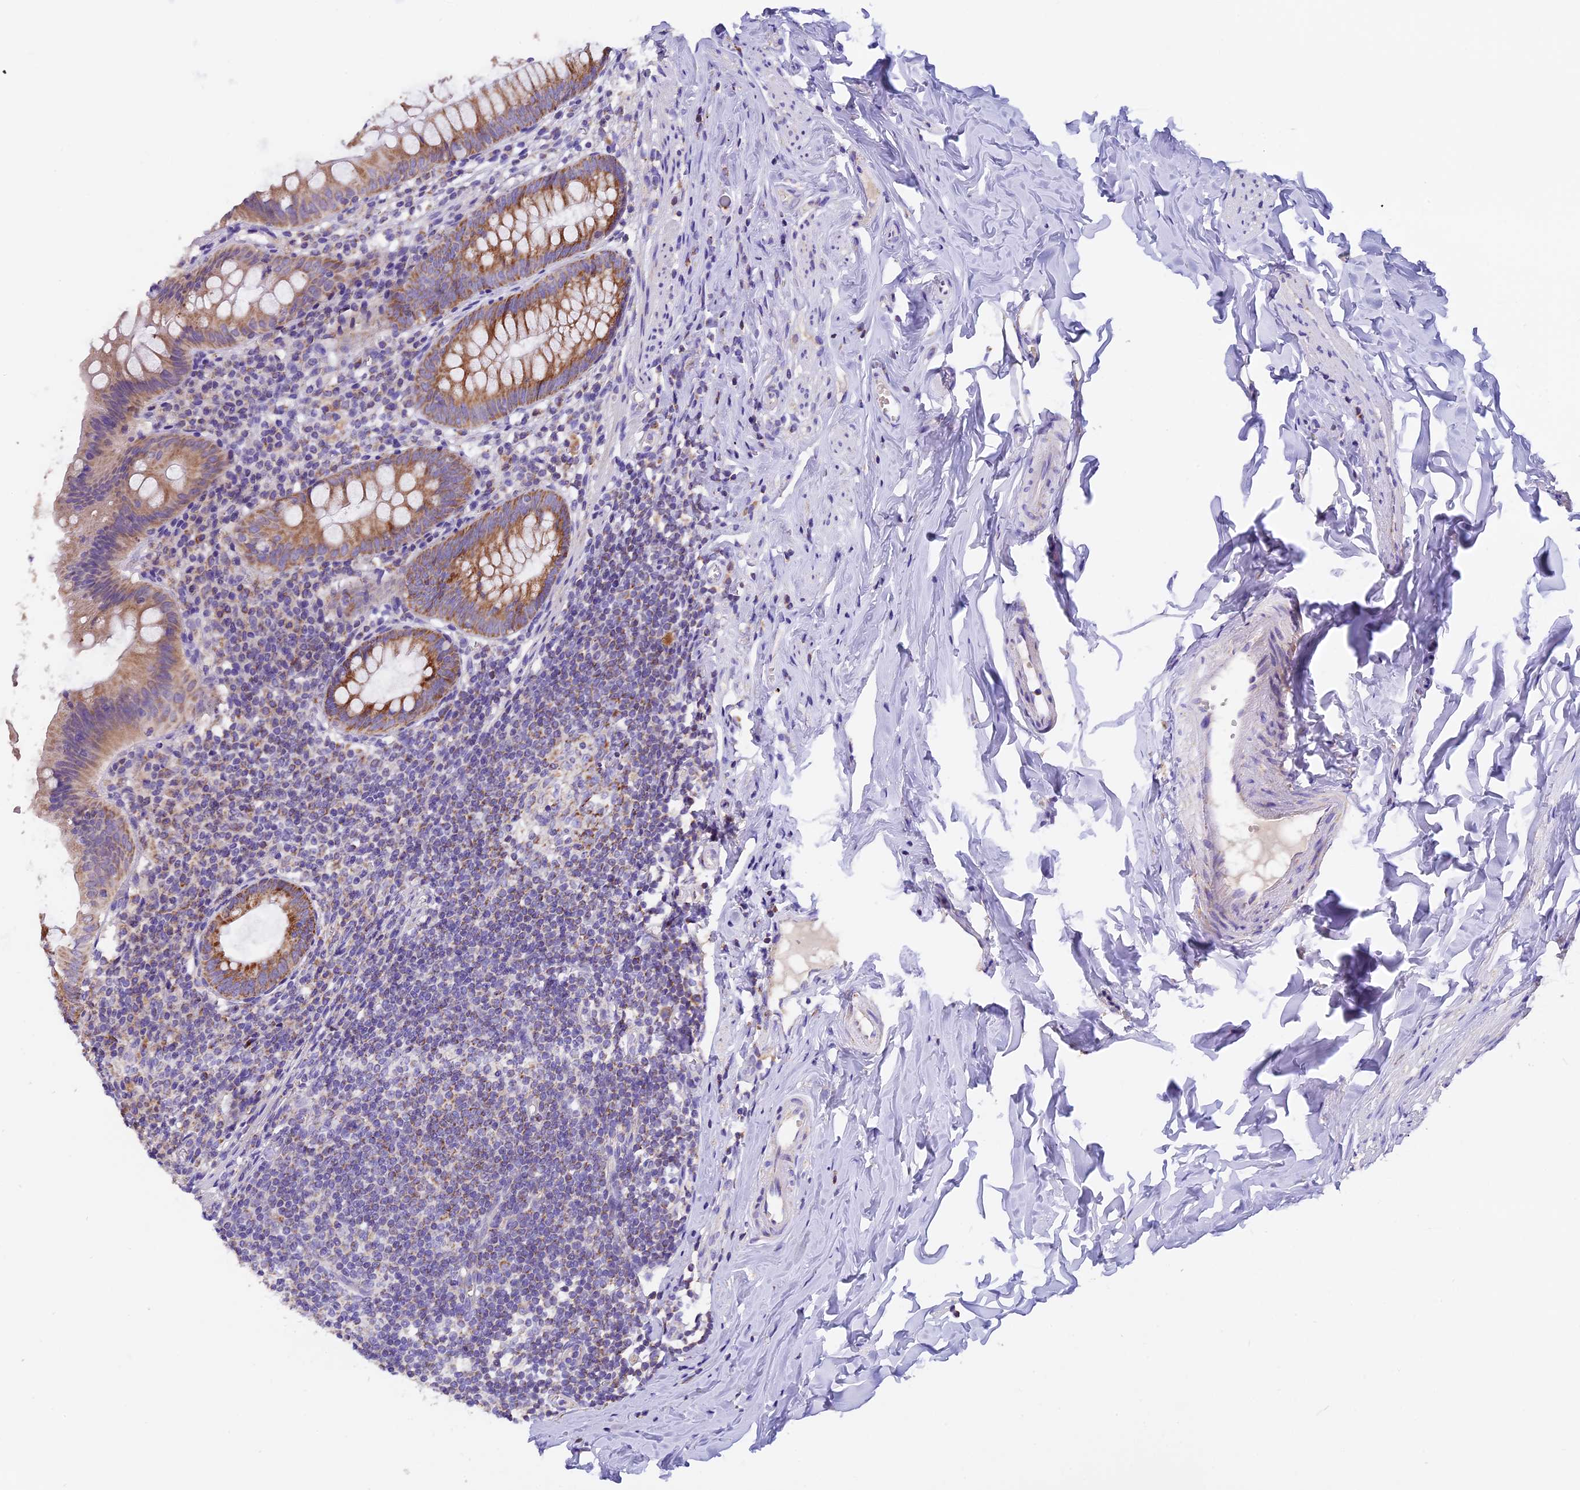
{"staining": {"intensity": "moderate", "quantity": ">75%", "location": "cytoplasmic/membranous"}, "tissue": "appendix", "cell_type": "Glandular cells", "image_type": "normal", "snomed": [{"axis": "morphology", "description": "Normal tissue, NOS"}, {"axis": "topography", "description": "Appendix"}], "caption": "Immunohistochemistry of benign human appendix reveals medium levels of moderate cytoplasmic/membranous expression in approximately >75% of glandular cells.", "gene": "MGME1", "patient": {"sex": "female", "age": 51}}